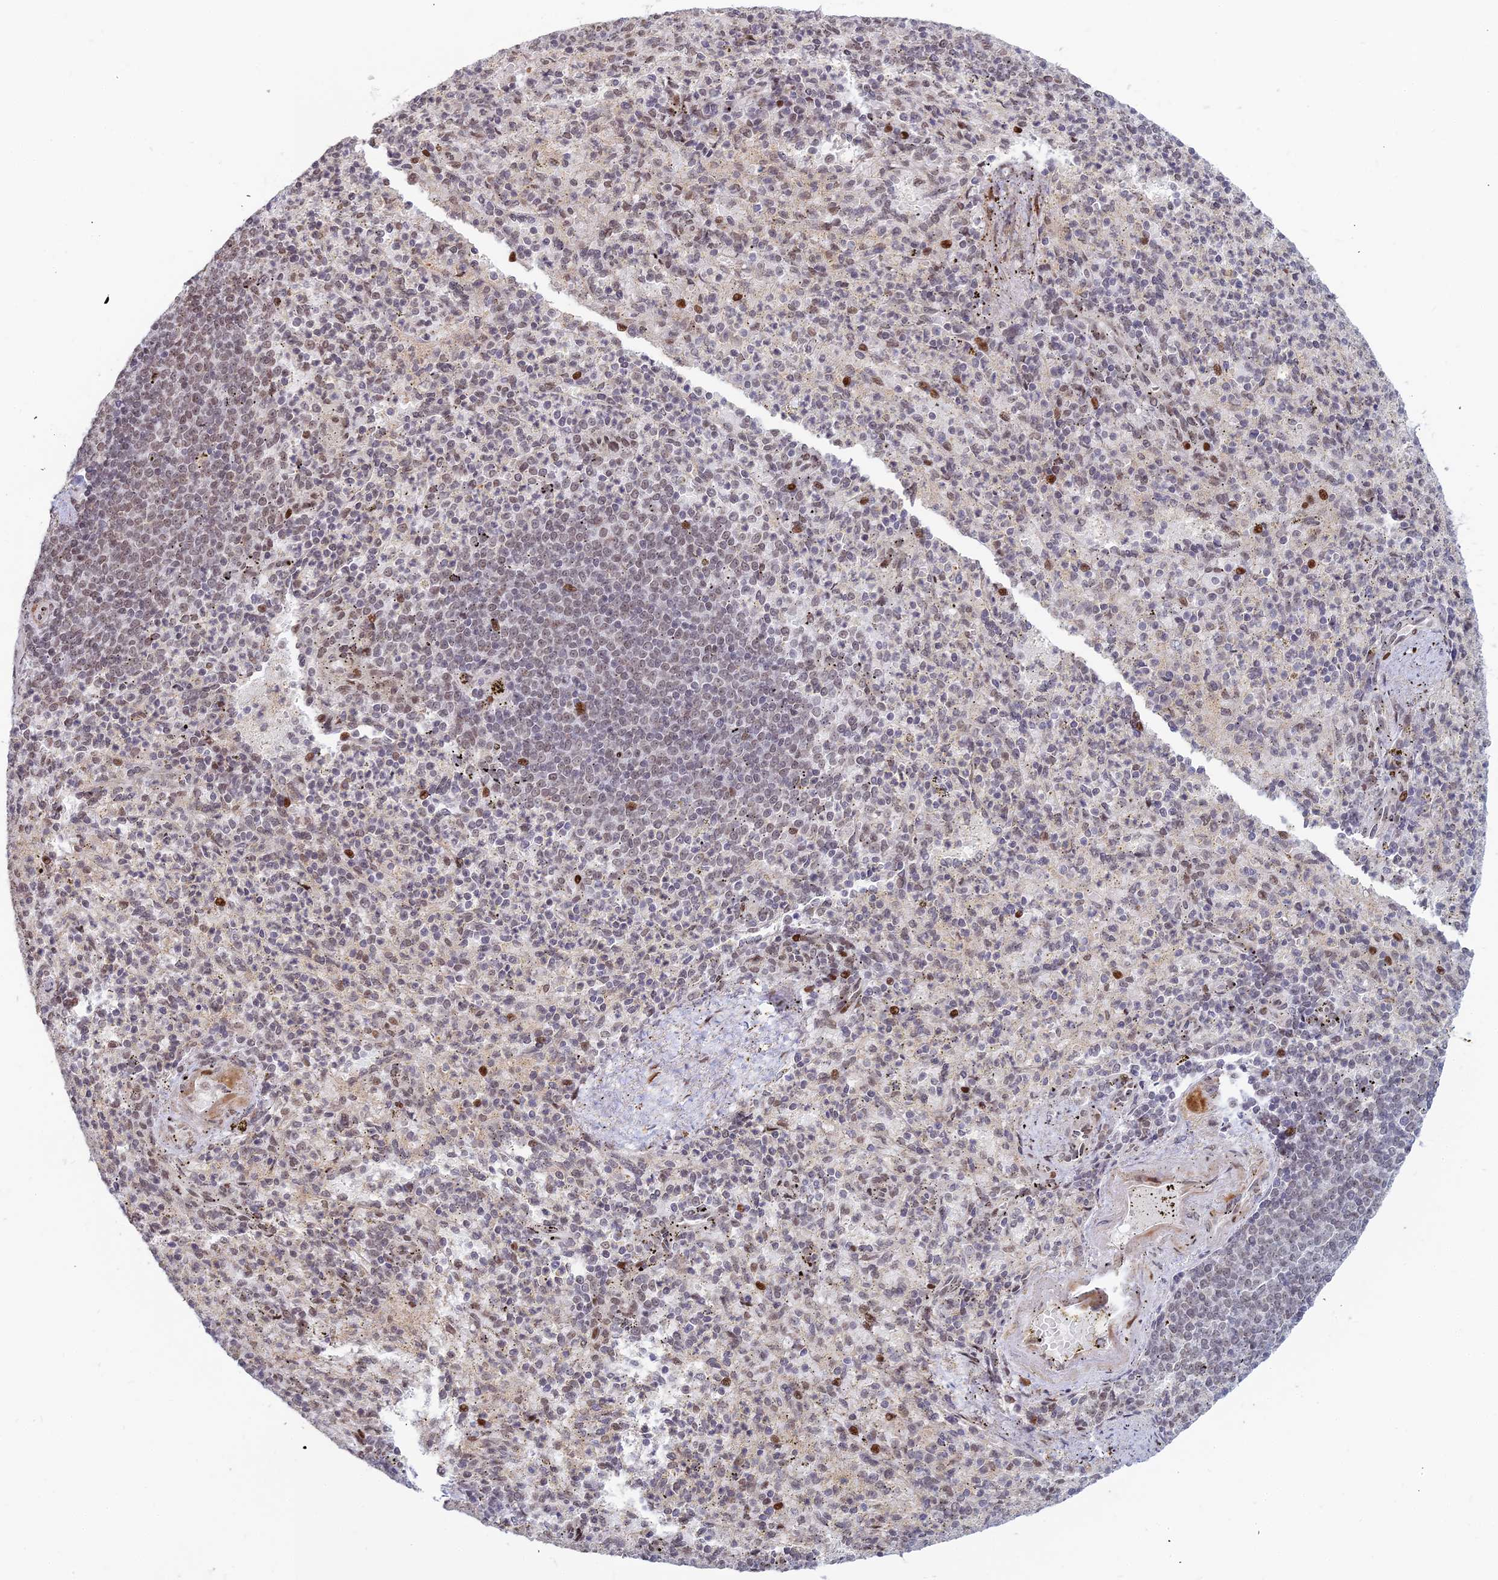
{"staining": {"intensity": "weak", "quantity": "25%-75%", "location": "nuclear"}, "tissue": "spleen", "cell_type": "Cells in red pulp", "image_type": "normal", "snomed": [{"axis": "morphology", "description": "Normal tissue, NOS"}, {"axis": "topography", "description": "Spleen"}], "caption": "This is a micrograph of immunohistochemistry (IHC) staining of unremarkable spleen, which shows weak staining in the nuclear of cells in red pulp.", "gene": "ABCA2", "patient": {"sex": "female", "age": 74}}